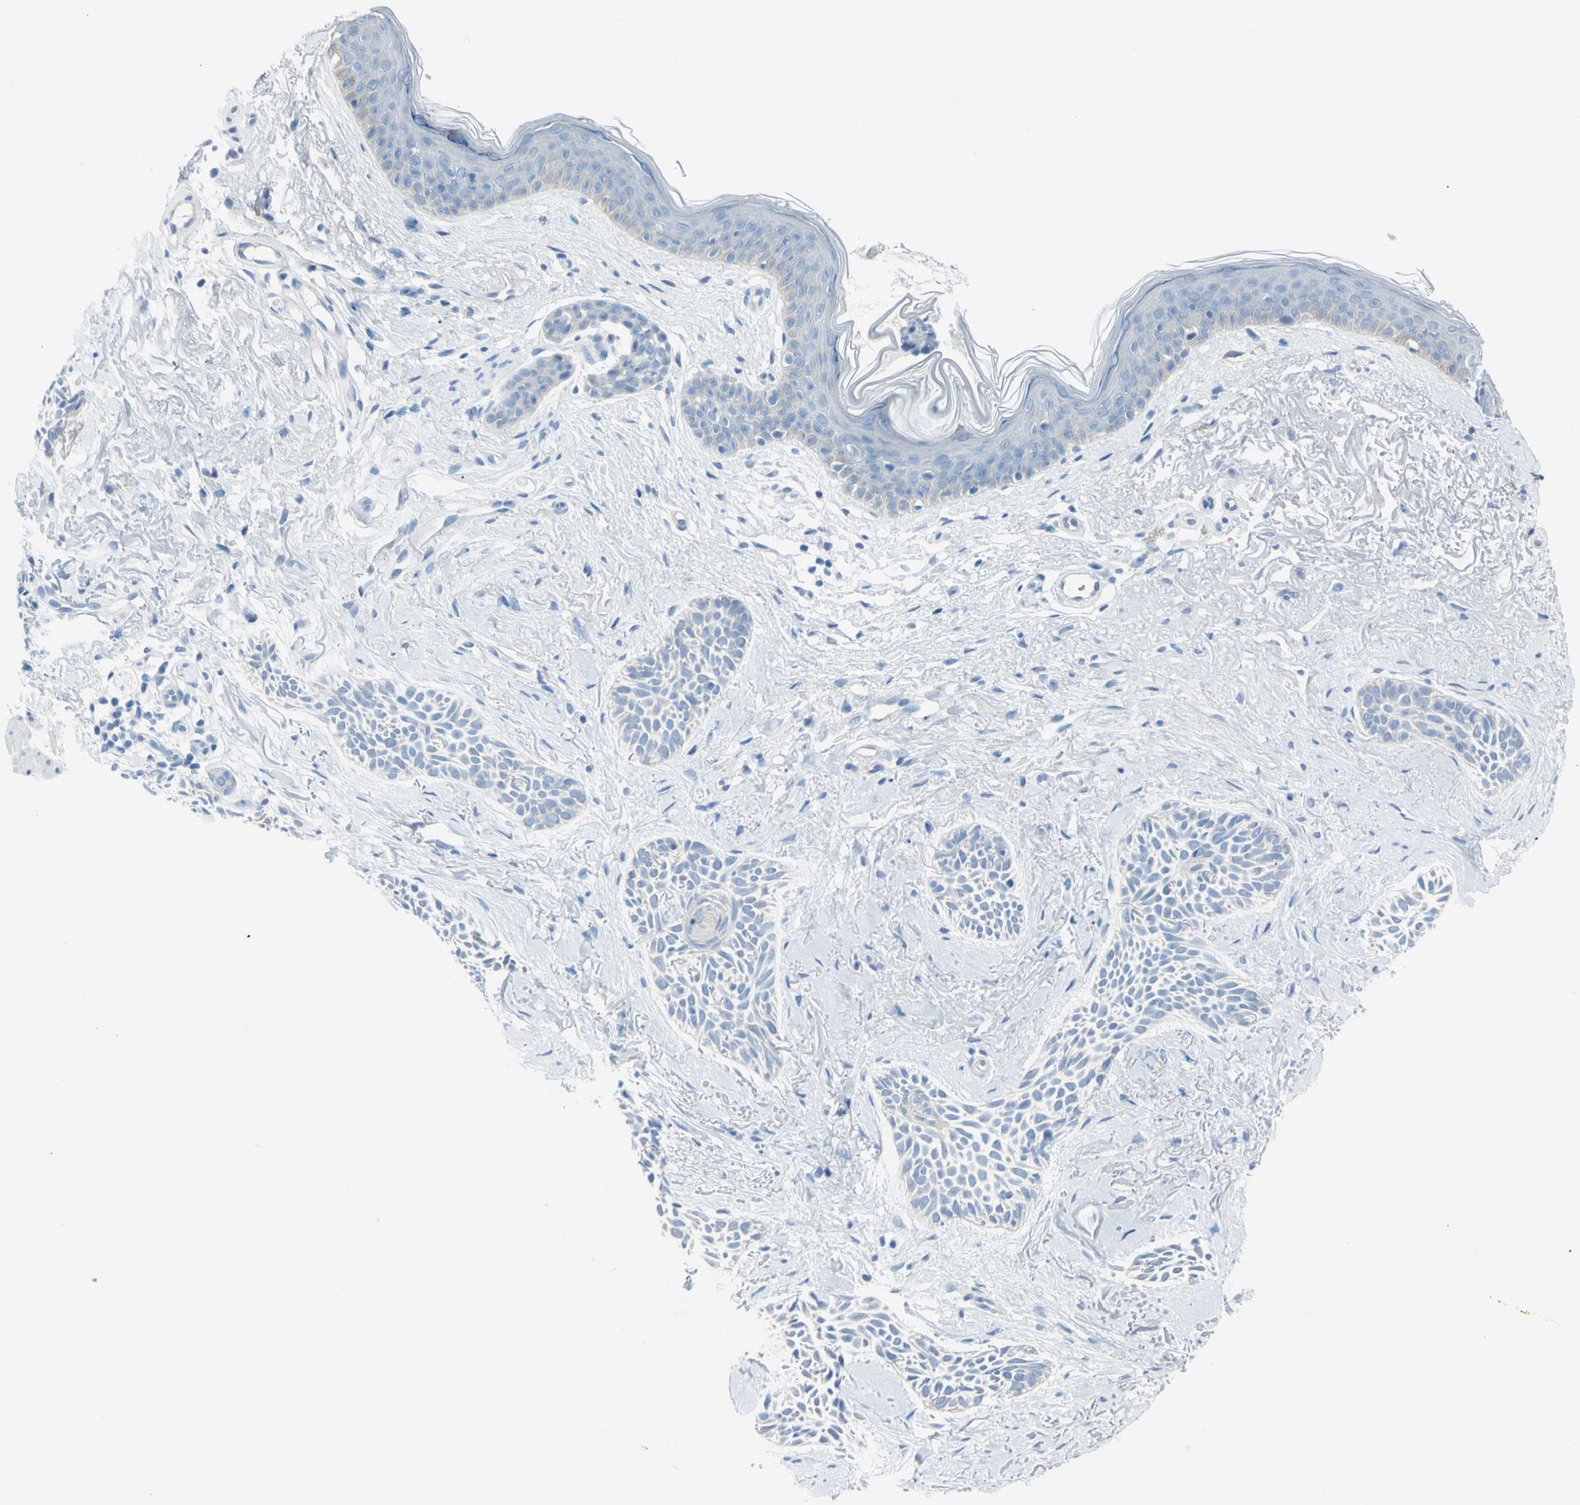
{"staining": {"intensity": "negative", "quantity": "none", "location": "none"}, "tissue": "skin cancer", "cell_type": "Tumor cells", "image_type": "cancer", "snomed": [{"axis": "morphology", "description": "Normal tissue, NOS"}, {"axis": "morphology", "description": "Basal cell carcinoma"}, {"axis": "topography", "description": "Skin"}], "caption": "Immunohistochemistry (IHC) of basal cell carcinoma (skin) exhibits no positivity in tumor cells.", "gene": "TFPI2", "patient": {"sex": "female", "age": 84}}